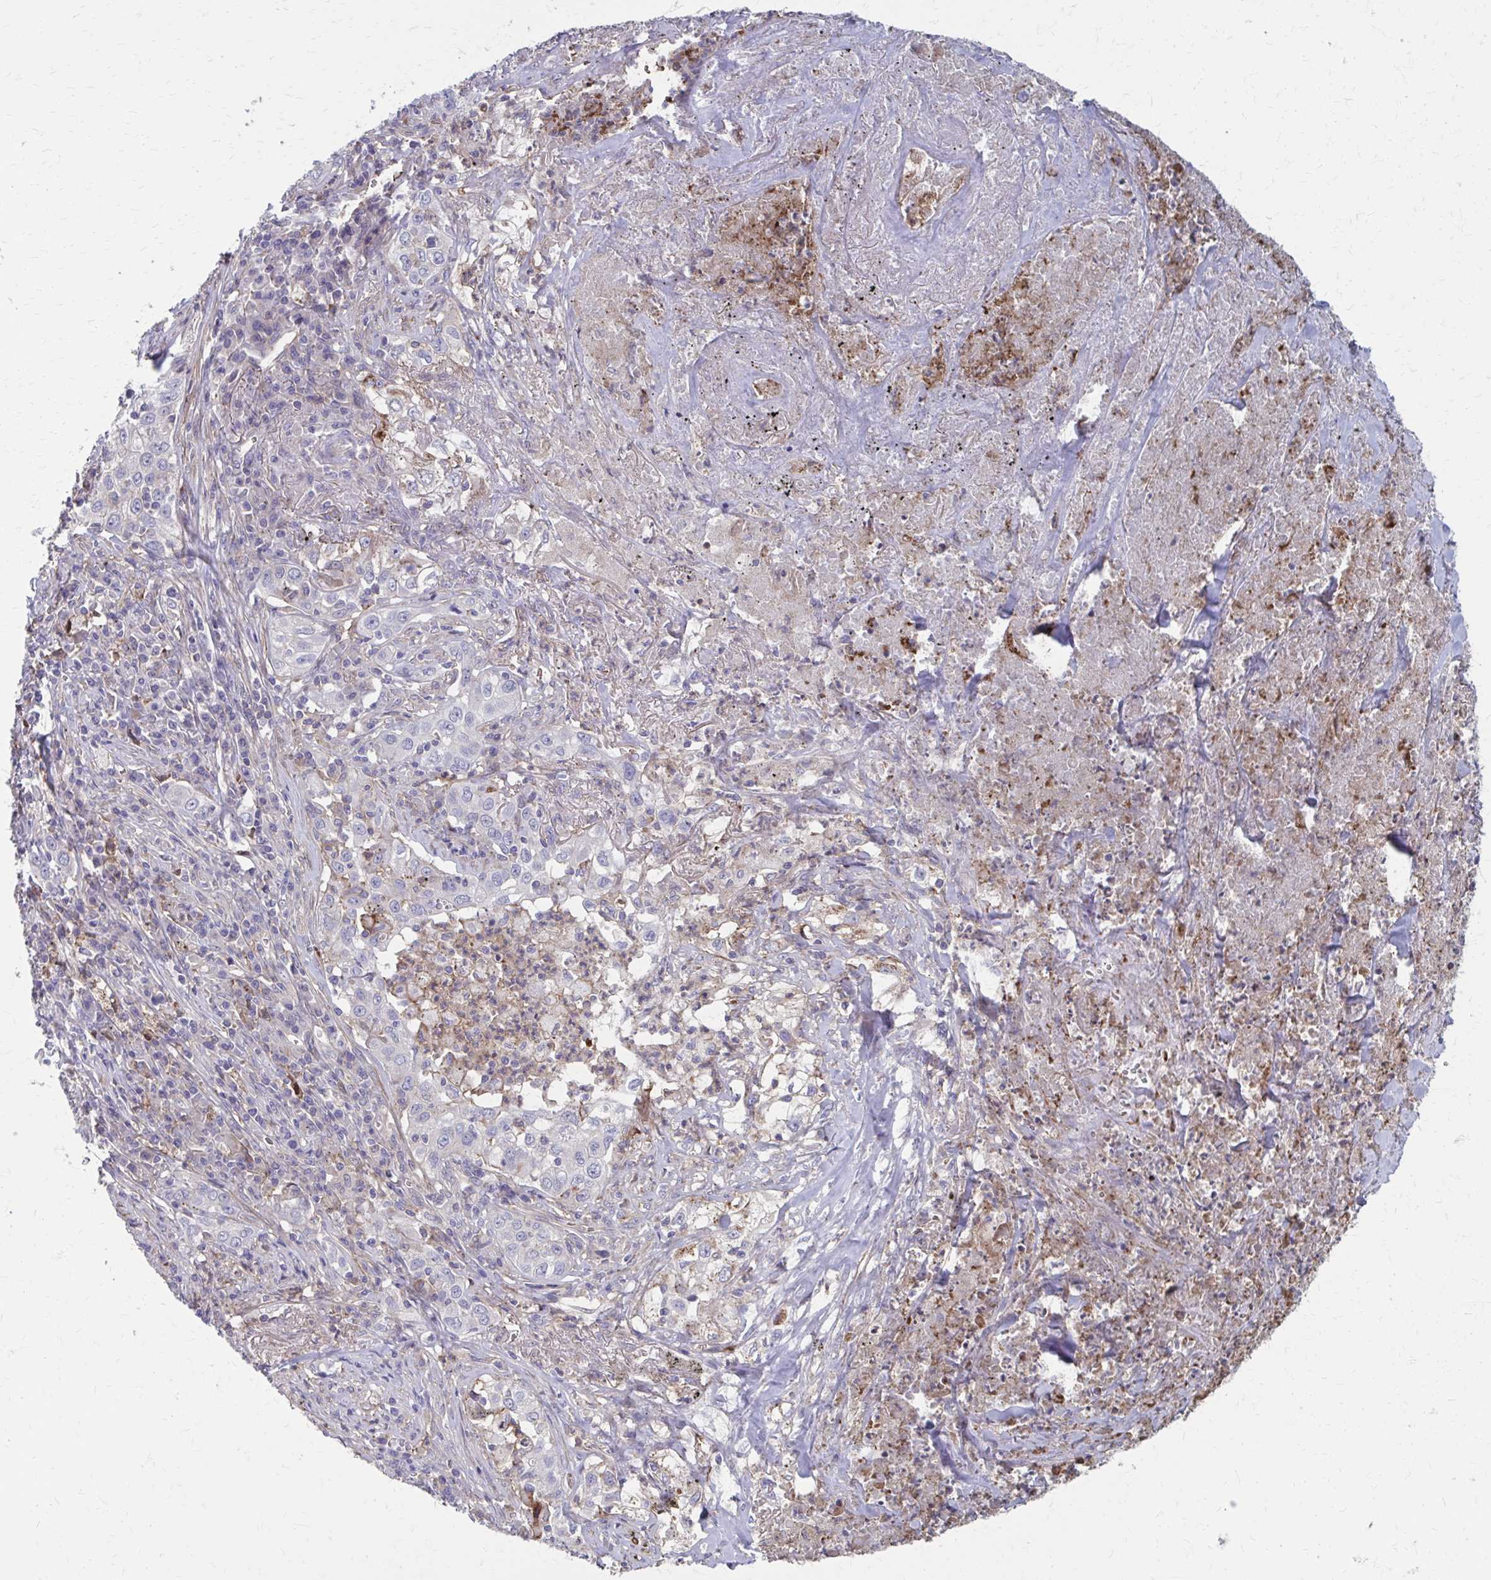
{"staining": {"intensity": "negative", "quantity": "none", "location": "none"}, "tissue": "lung cancer", "cell_type": "Tumor cells", "image_type": "cancer", "snomed": [{"axis": "morphology", "description": "Squamous cell carcinoma, NOS"}, {"axis": "topography", "description": "Lung"}], "caption": "Lung cancer was stained to show a protein in brown. There is no significant staining in tumor cells. (Brightfield microscopy of DAB immunohistochemistry (IHC) at high magnification).", "gene": "MMP14", "patient": {"sex": "male", "age": 71}}